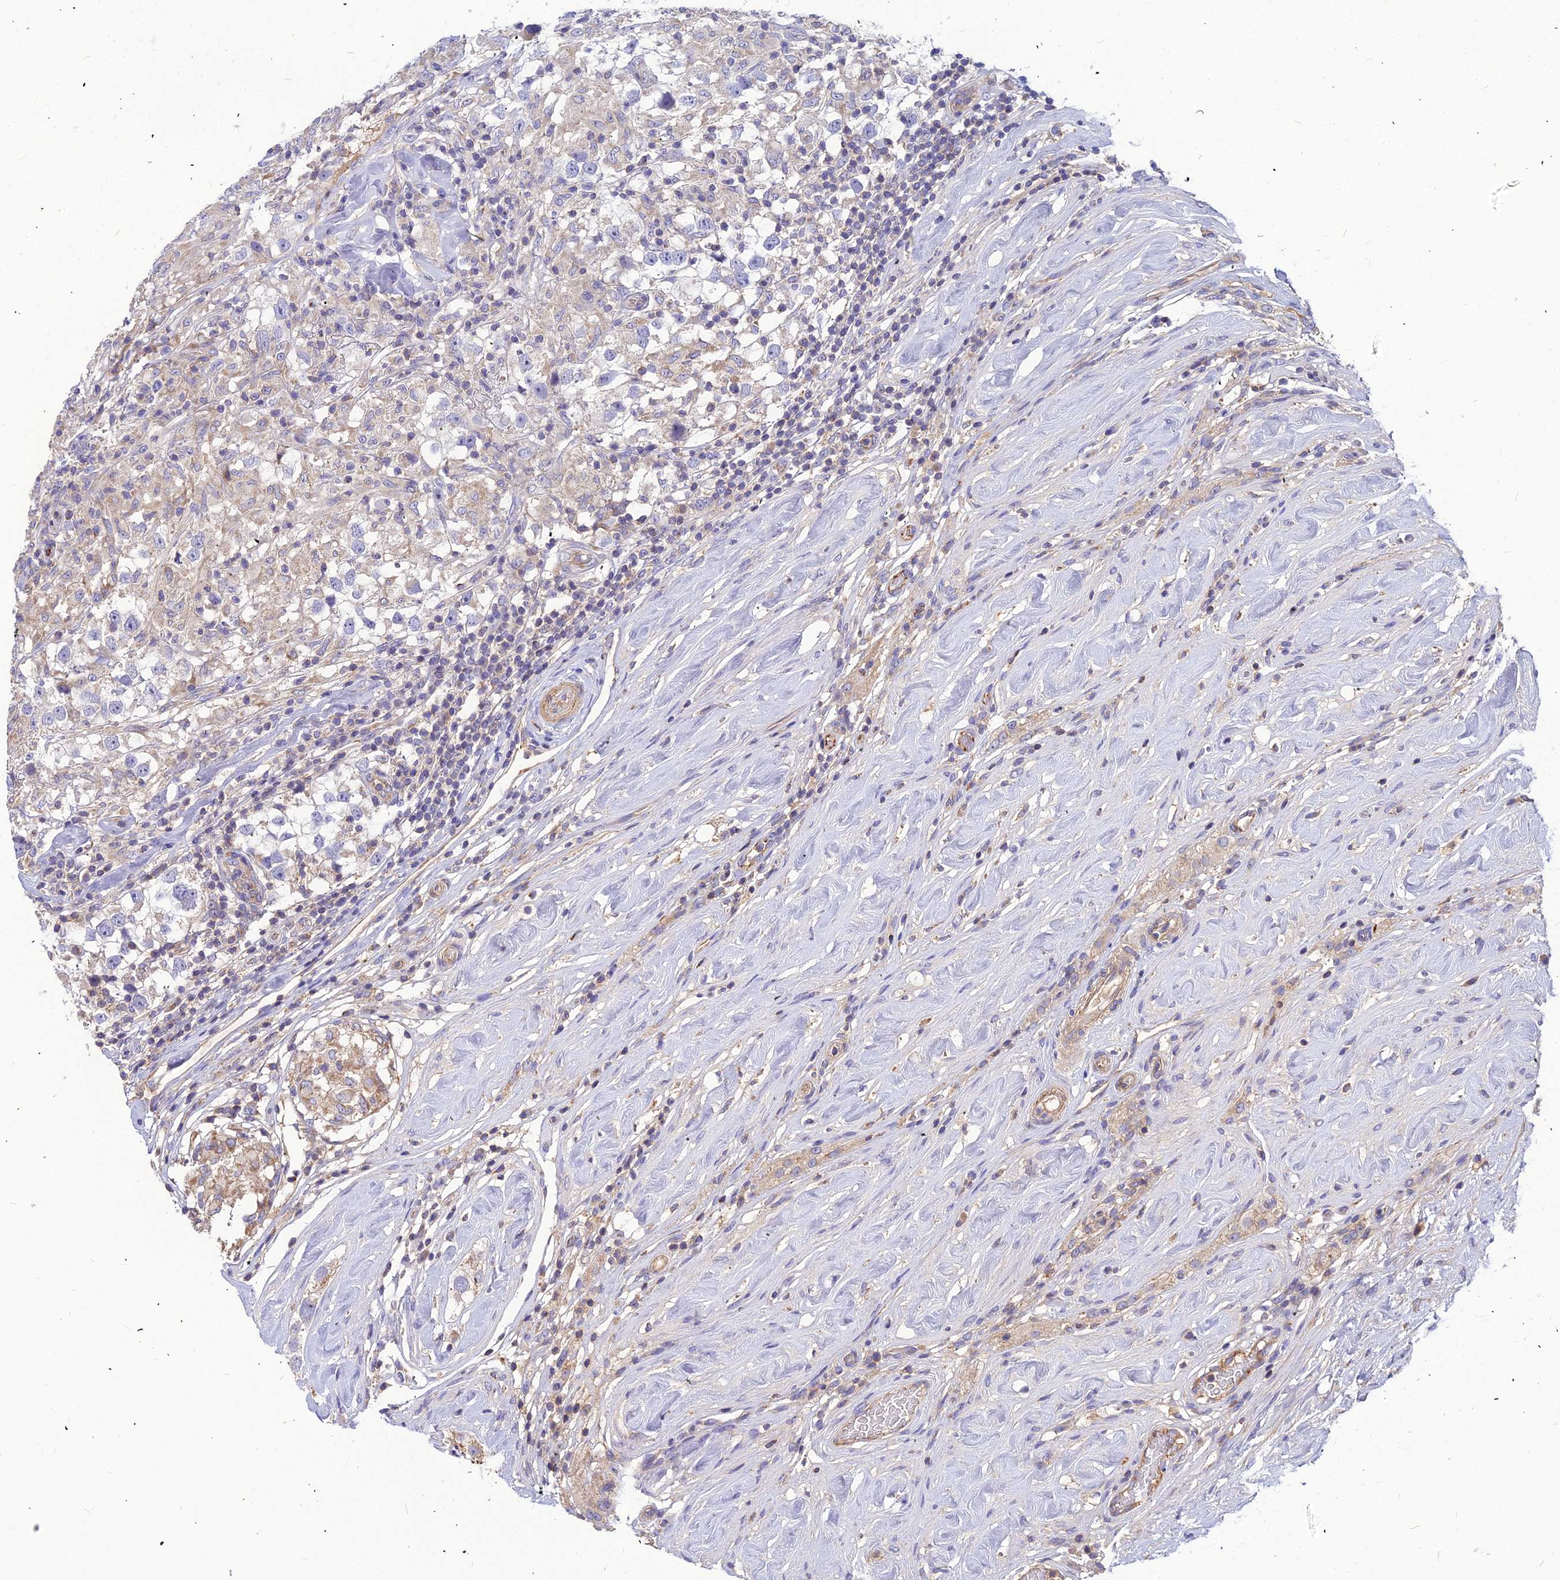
{"staining": {"intensity": "negative", "quantity": "none", "location": "none"}, "tissue": "testis cancer", "cell_type": "Tumor cells", "image_type": "cancer", "snomed": [{"axis": "morphology", "description": "Seminoma, NOS"}, {"axis": "topography", "description": "Testis"}], "caption": "Tumor cells are negative for brown protein staining in testis seminoma.", "gene": "ASPHD1", "patient": {"sex": "male", "age": 46}}